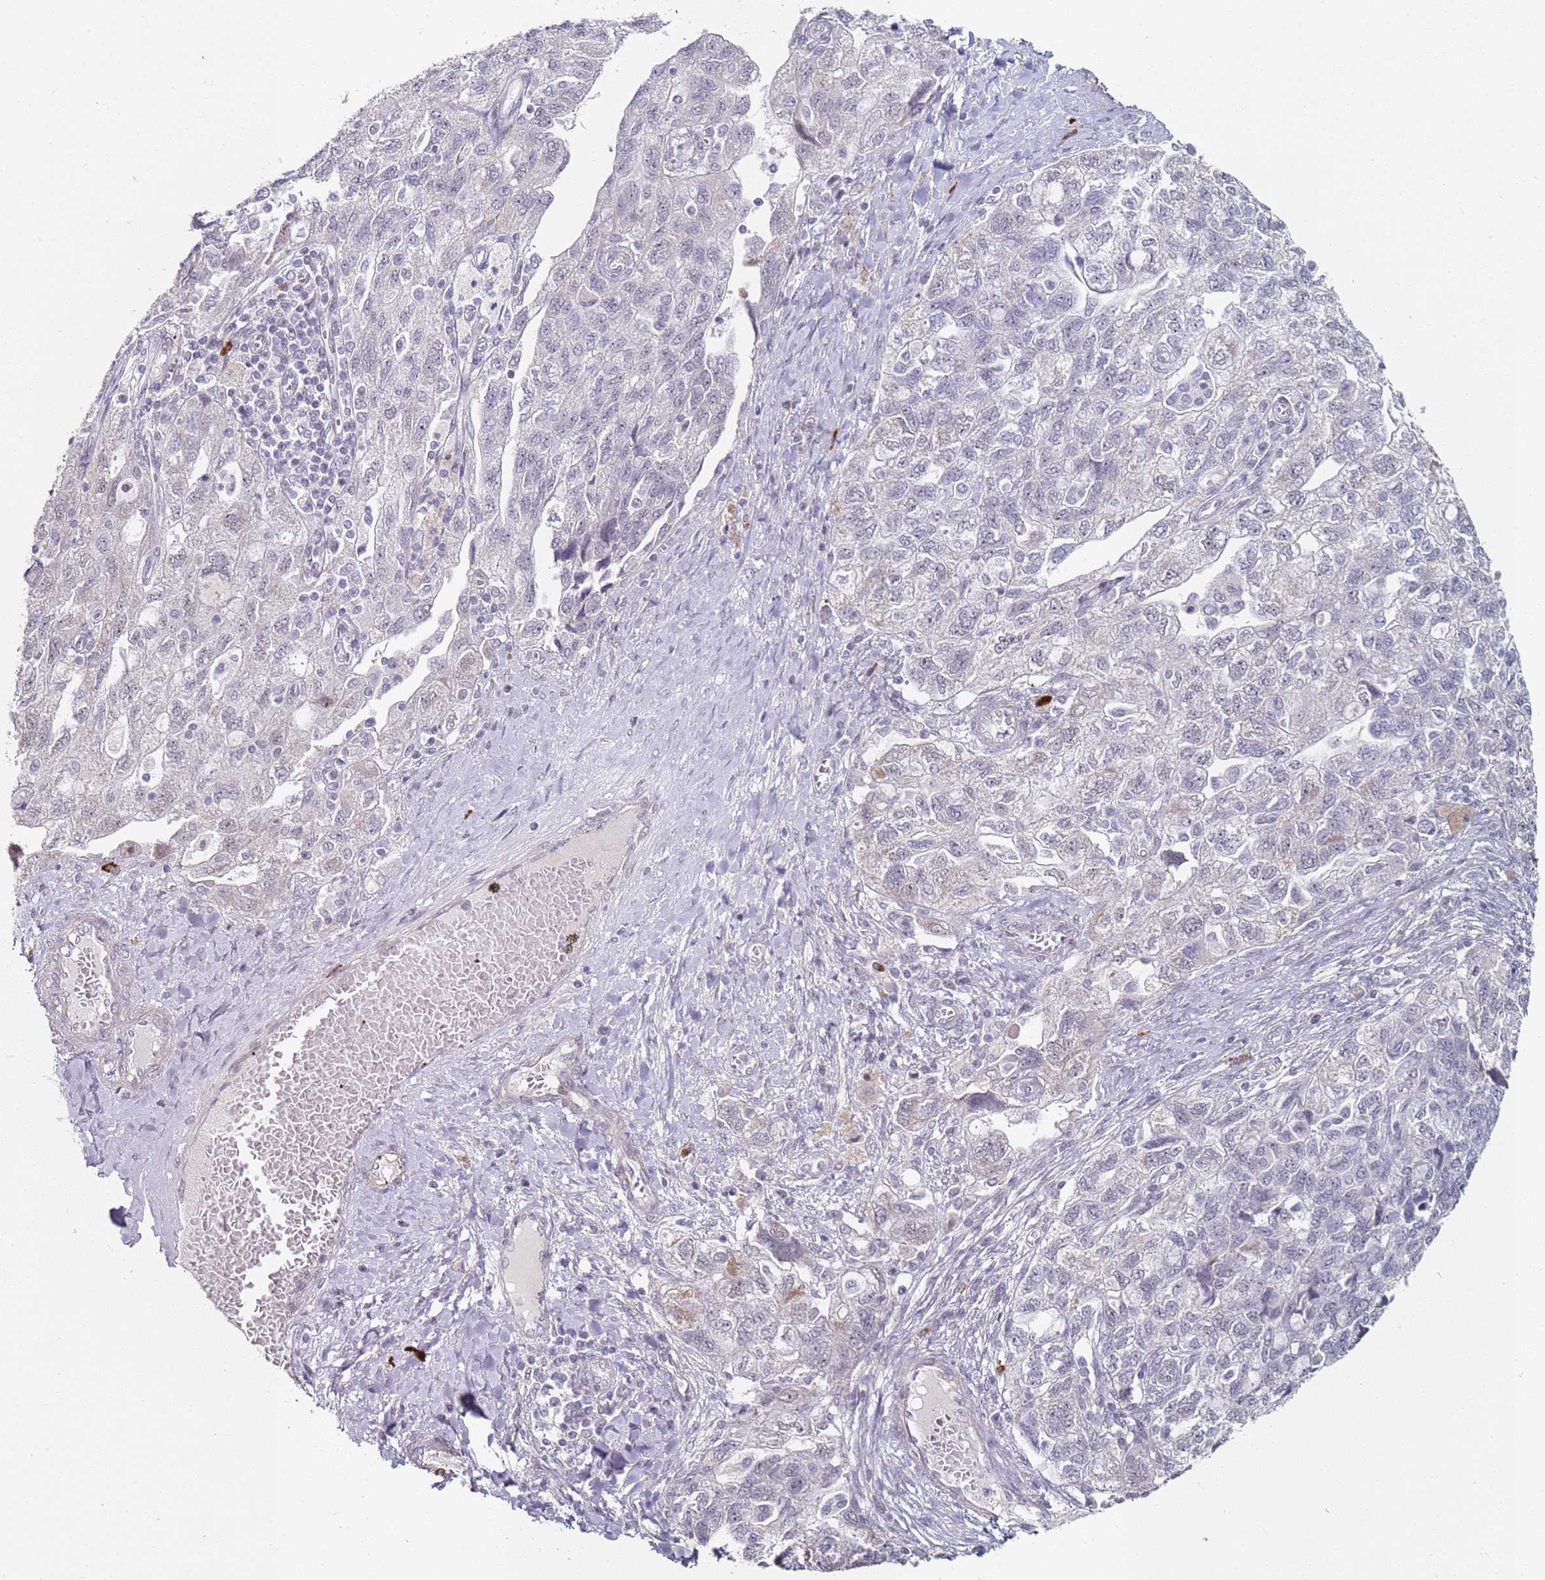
{"staining": {"intensity": "weak", "quantity": "<25%", "location": "nuclear"}, "tissue": "ovarian cancer", "cell_type": "Tumor cells", "image_type": "cancer", "snomed": [{"axis": "morphology", "description": "Carcinoma, NOS"}, {"axis": "morphology", "description": "Cystadenocarcinoma, serous, NOS"}, {"axis": "topography", "description": "Ovary"}], "caption": "Human carcinoma (ovarian) stained for a protein using immunohistochemistry reveals no expression in tumor cells.", "gene": "ATF6B", "patient": {"sex": "female", "age": 69}}